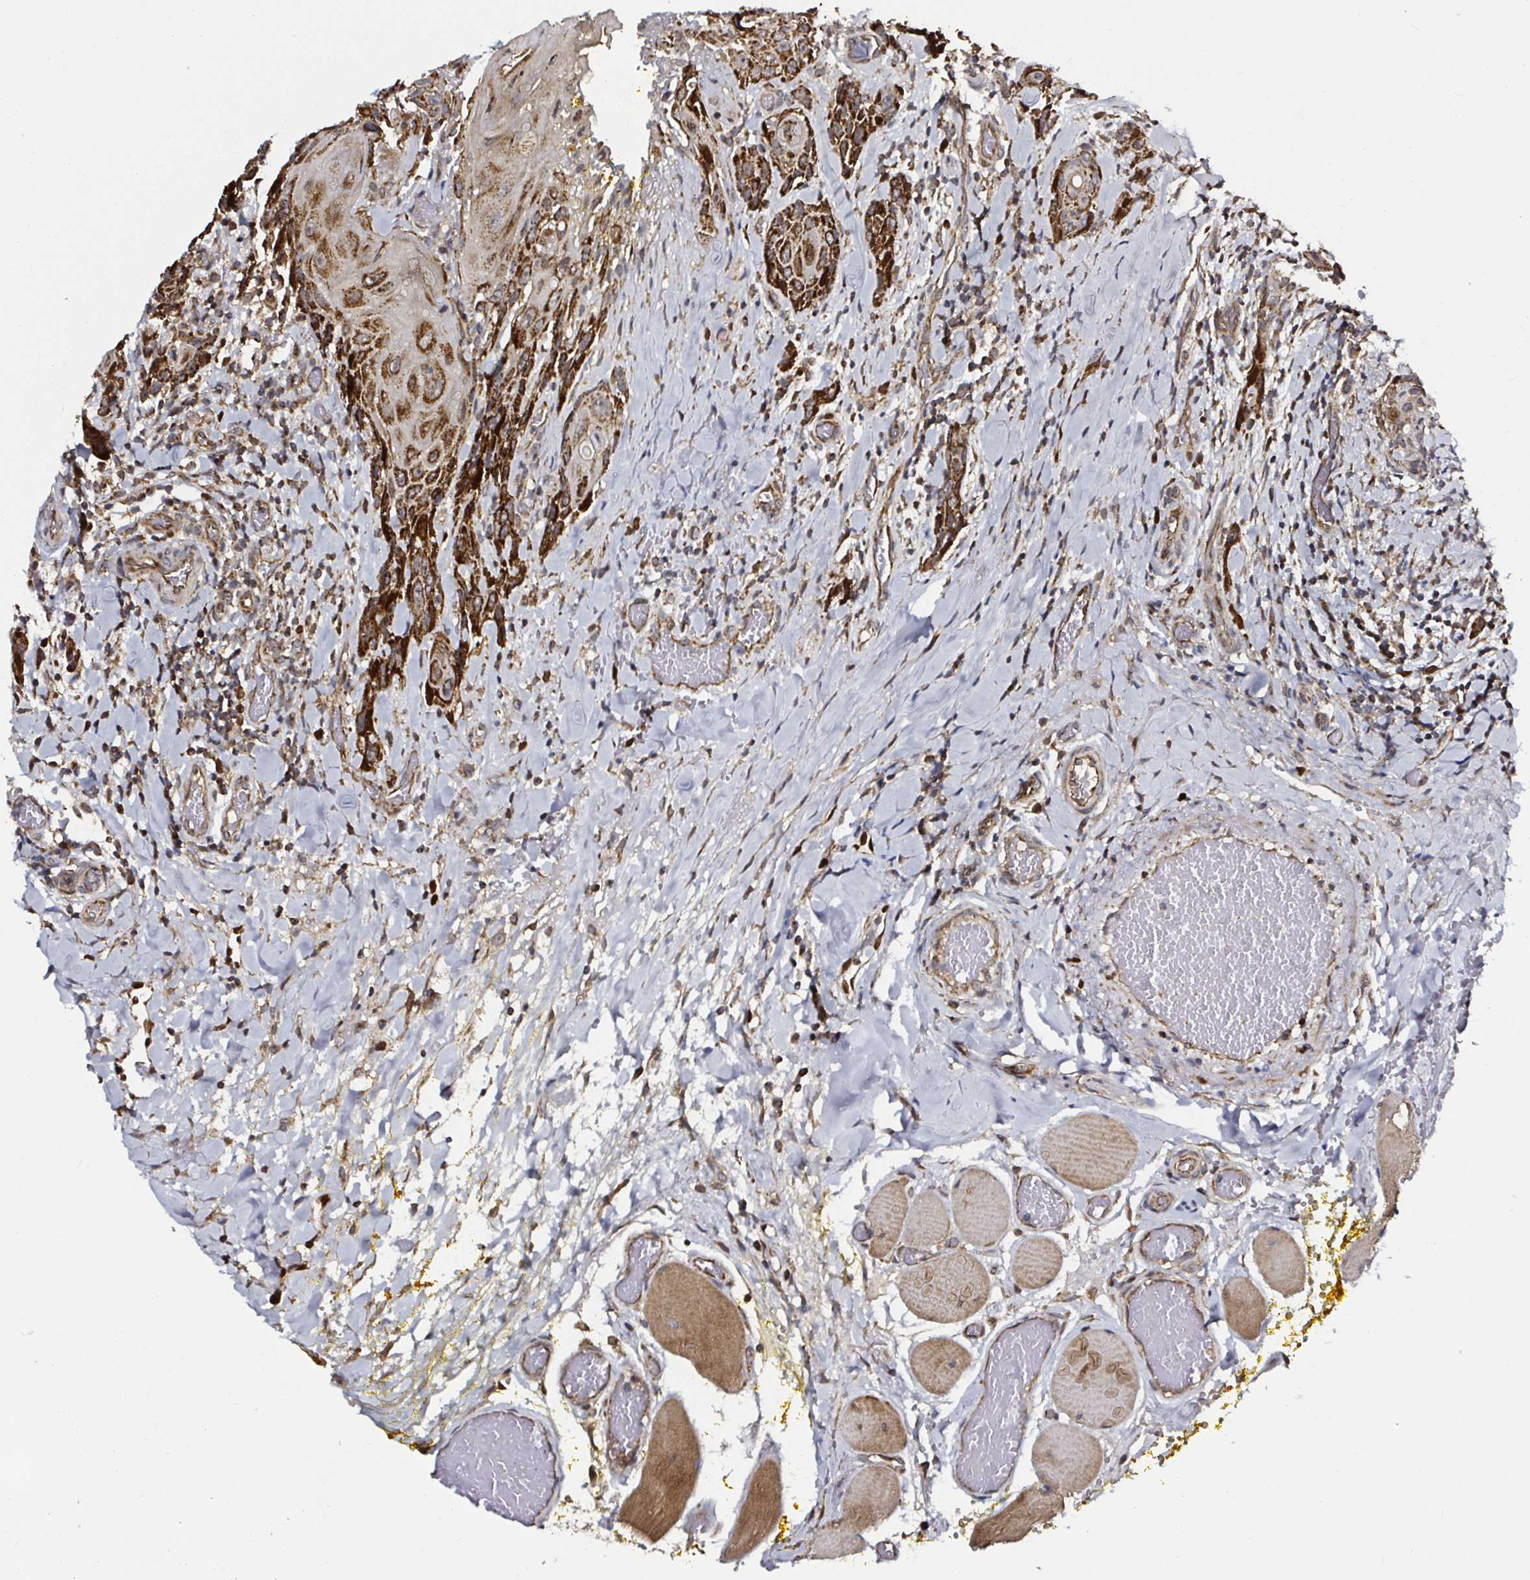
{"staining": {"intensity": "strong", "quantity": ">75%", "location": "cytoplasmic/membranous"}, "tissue": "head and neck cancer", "cell_type": "Tumor cells", "image_type": "cancer", "snomed": [{"axis": "morphology", "description": "Squamous cell carcinoma, NOS"}, {"axis": "topography", "description": "Oral tissue"}, {"axis": "topography", "description": "Head-Neck"}], "caption": "A brown stain highlights strong cytoplasmic/membranous expression of a protein in head and neck squamous cell carcinoma tumor cells. The protein of interest is shown in brown color, while the nuclei are stained blue.", "gene": "ATAD3B", "patient": {"sex": "male", "age": 49}}